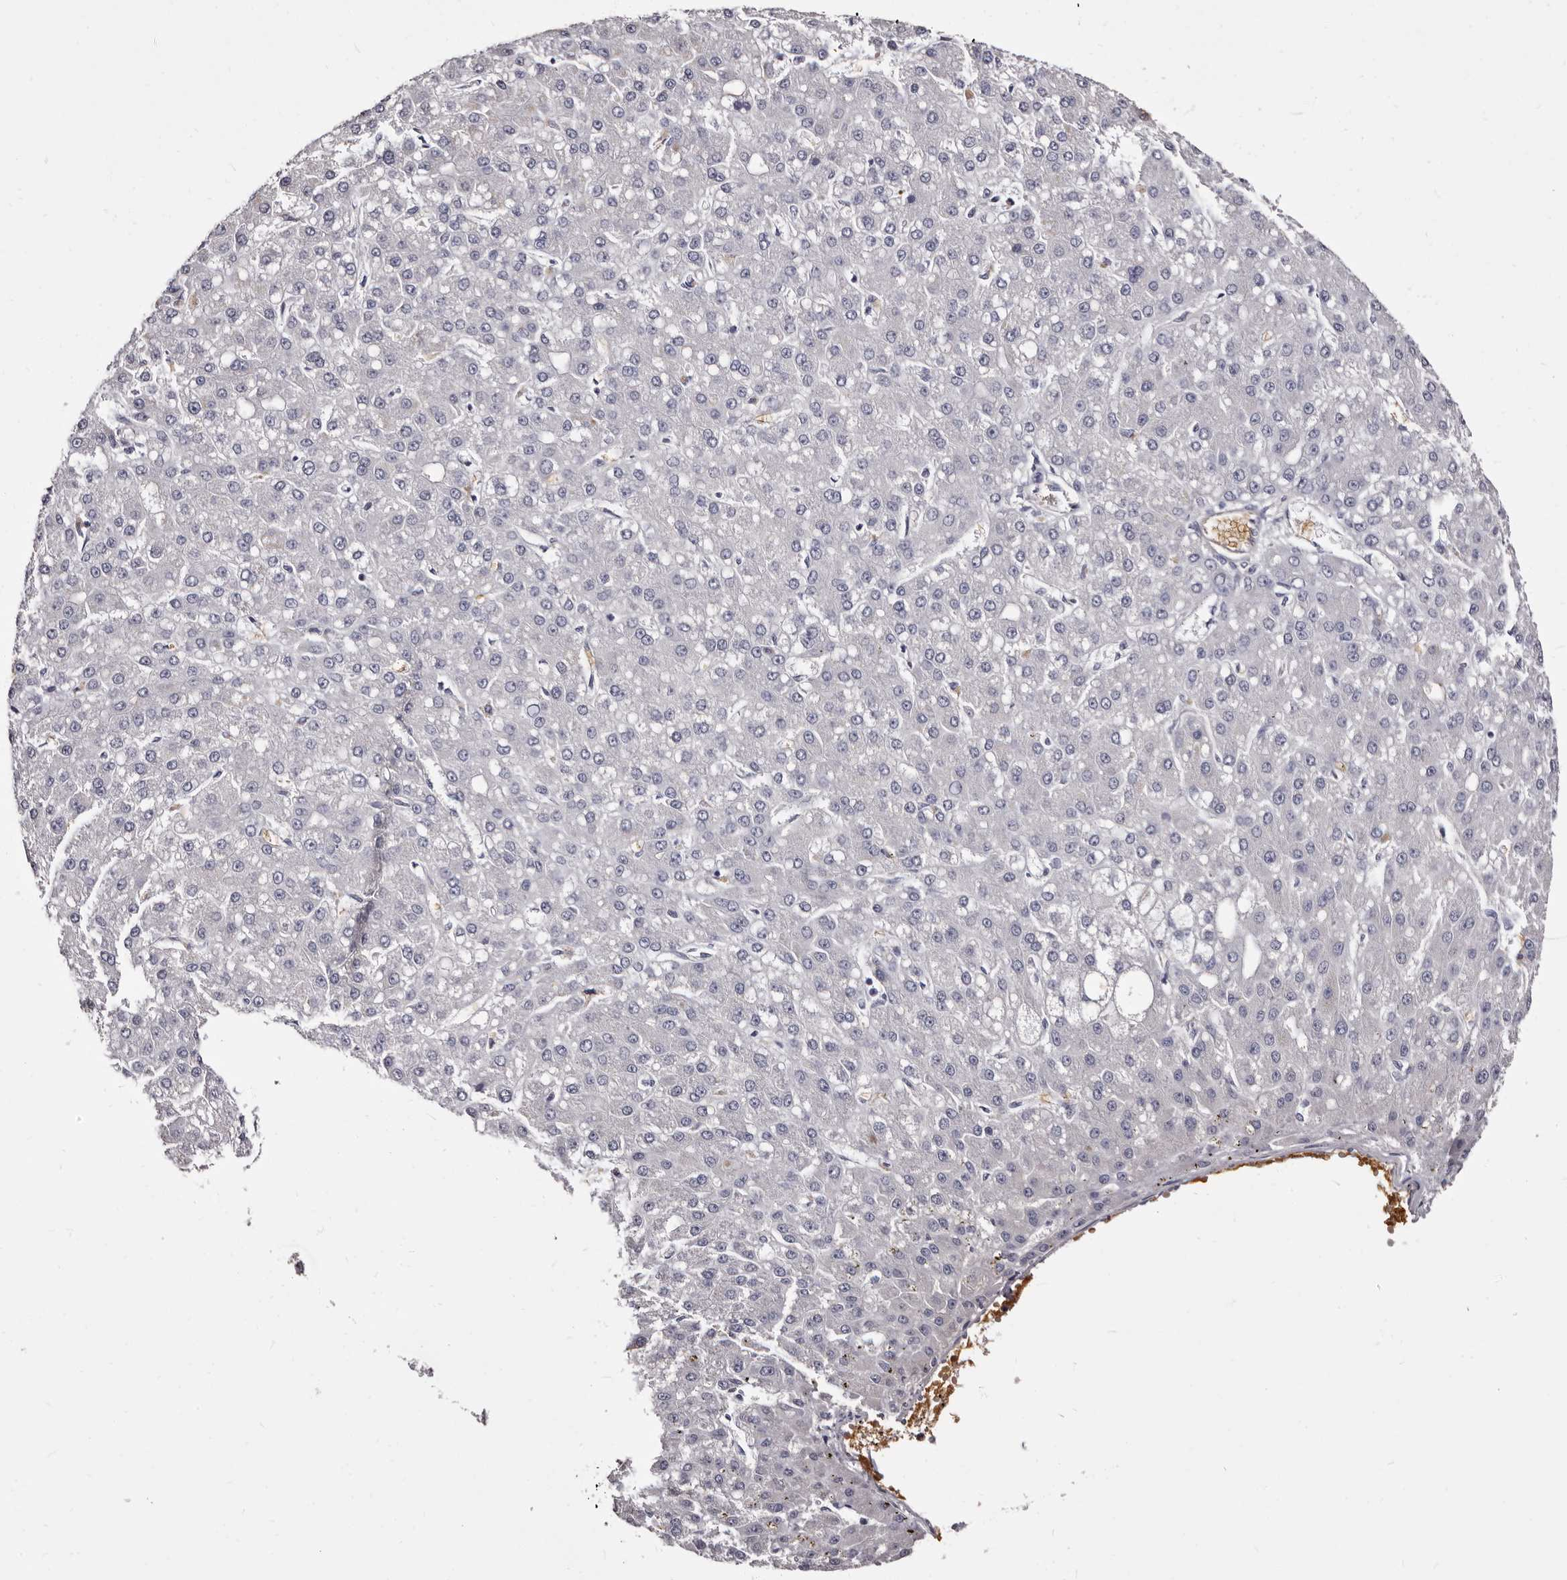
{"staining": {"intensity": "negative", "quantity": "none", "location": "none"}, "tissue": "liver cancer", "cell_type": "Tumor cells", "image_type": "cancer", "snomed": [{"axis": "morphology", "description": "Carcinoma, Hepatocellular, NOS"}, {"axis": "topography", "description": "Liver"}], "caption": "Immunohistochemistry photomicrograph of neoplastic tissue: human liver cancer stained with DAB (3,3'-diaminobenzidine) reveals no significant protein expression in tumor cells.", "gene": "BPGM", "patient": {"sex": "male", "age": 67}}